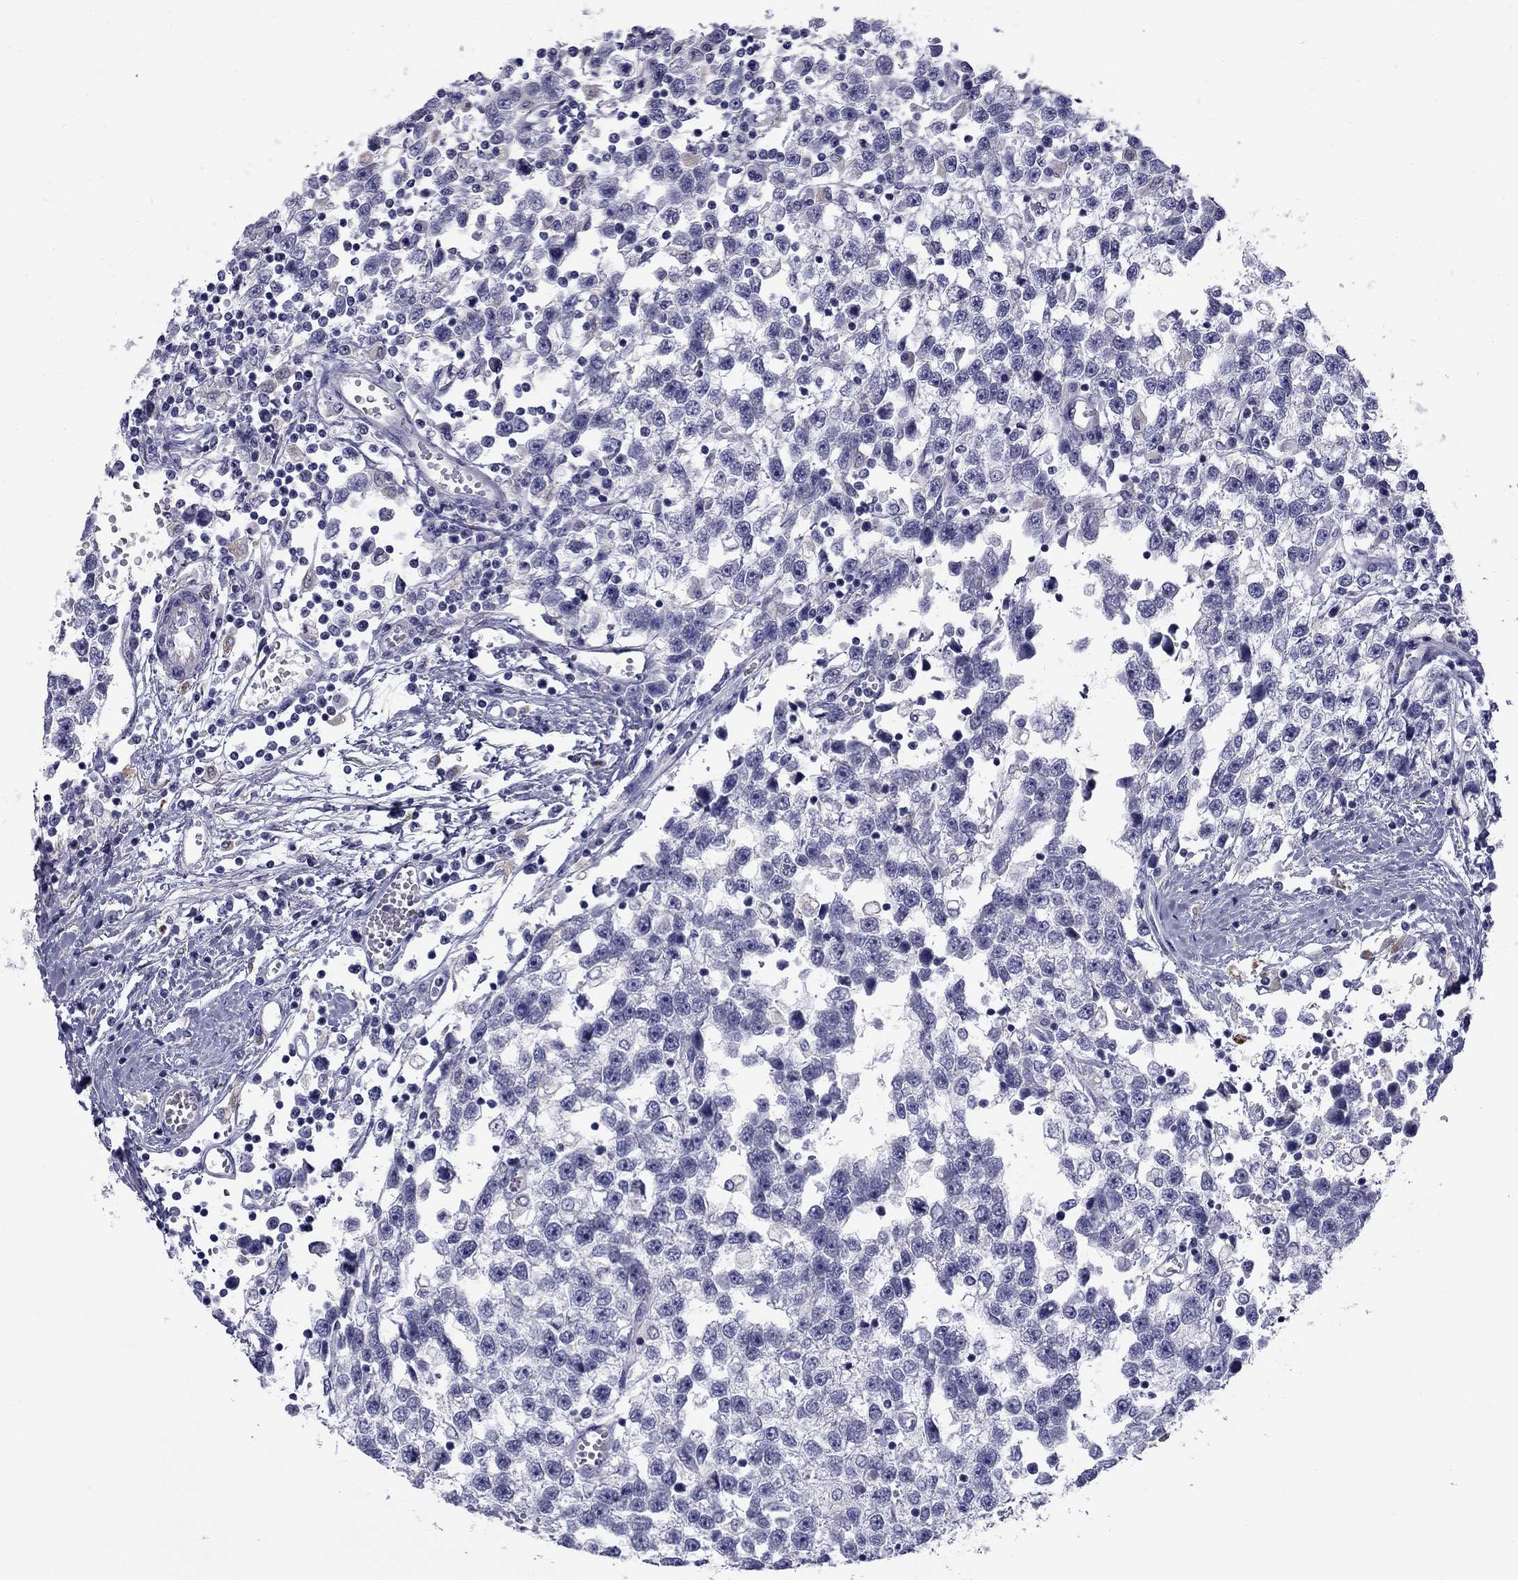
{"staining": {"intensity": "negative", "quantity": "none", "location": "none"}, "tissue": "testis cancer", "cell_type": "Tumor cells", "image_type": "cancer", "snomed": [{"axis": "morphology", "description": "Seminoma, NOS"}, {"axis": "topography", "description": "Testis"}], "caption": "Testis seminoma stained for a protein using immunohistochemistry (IHC) displays no positivity tumor cells.", "gene": "CLPSL2", "patient": {"sex": "male", "age": 34}}